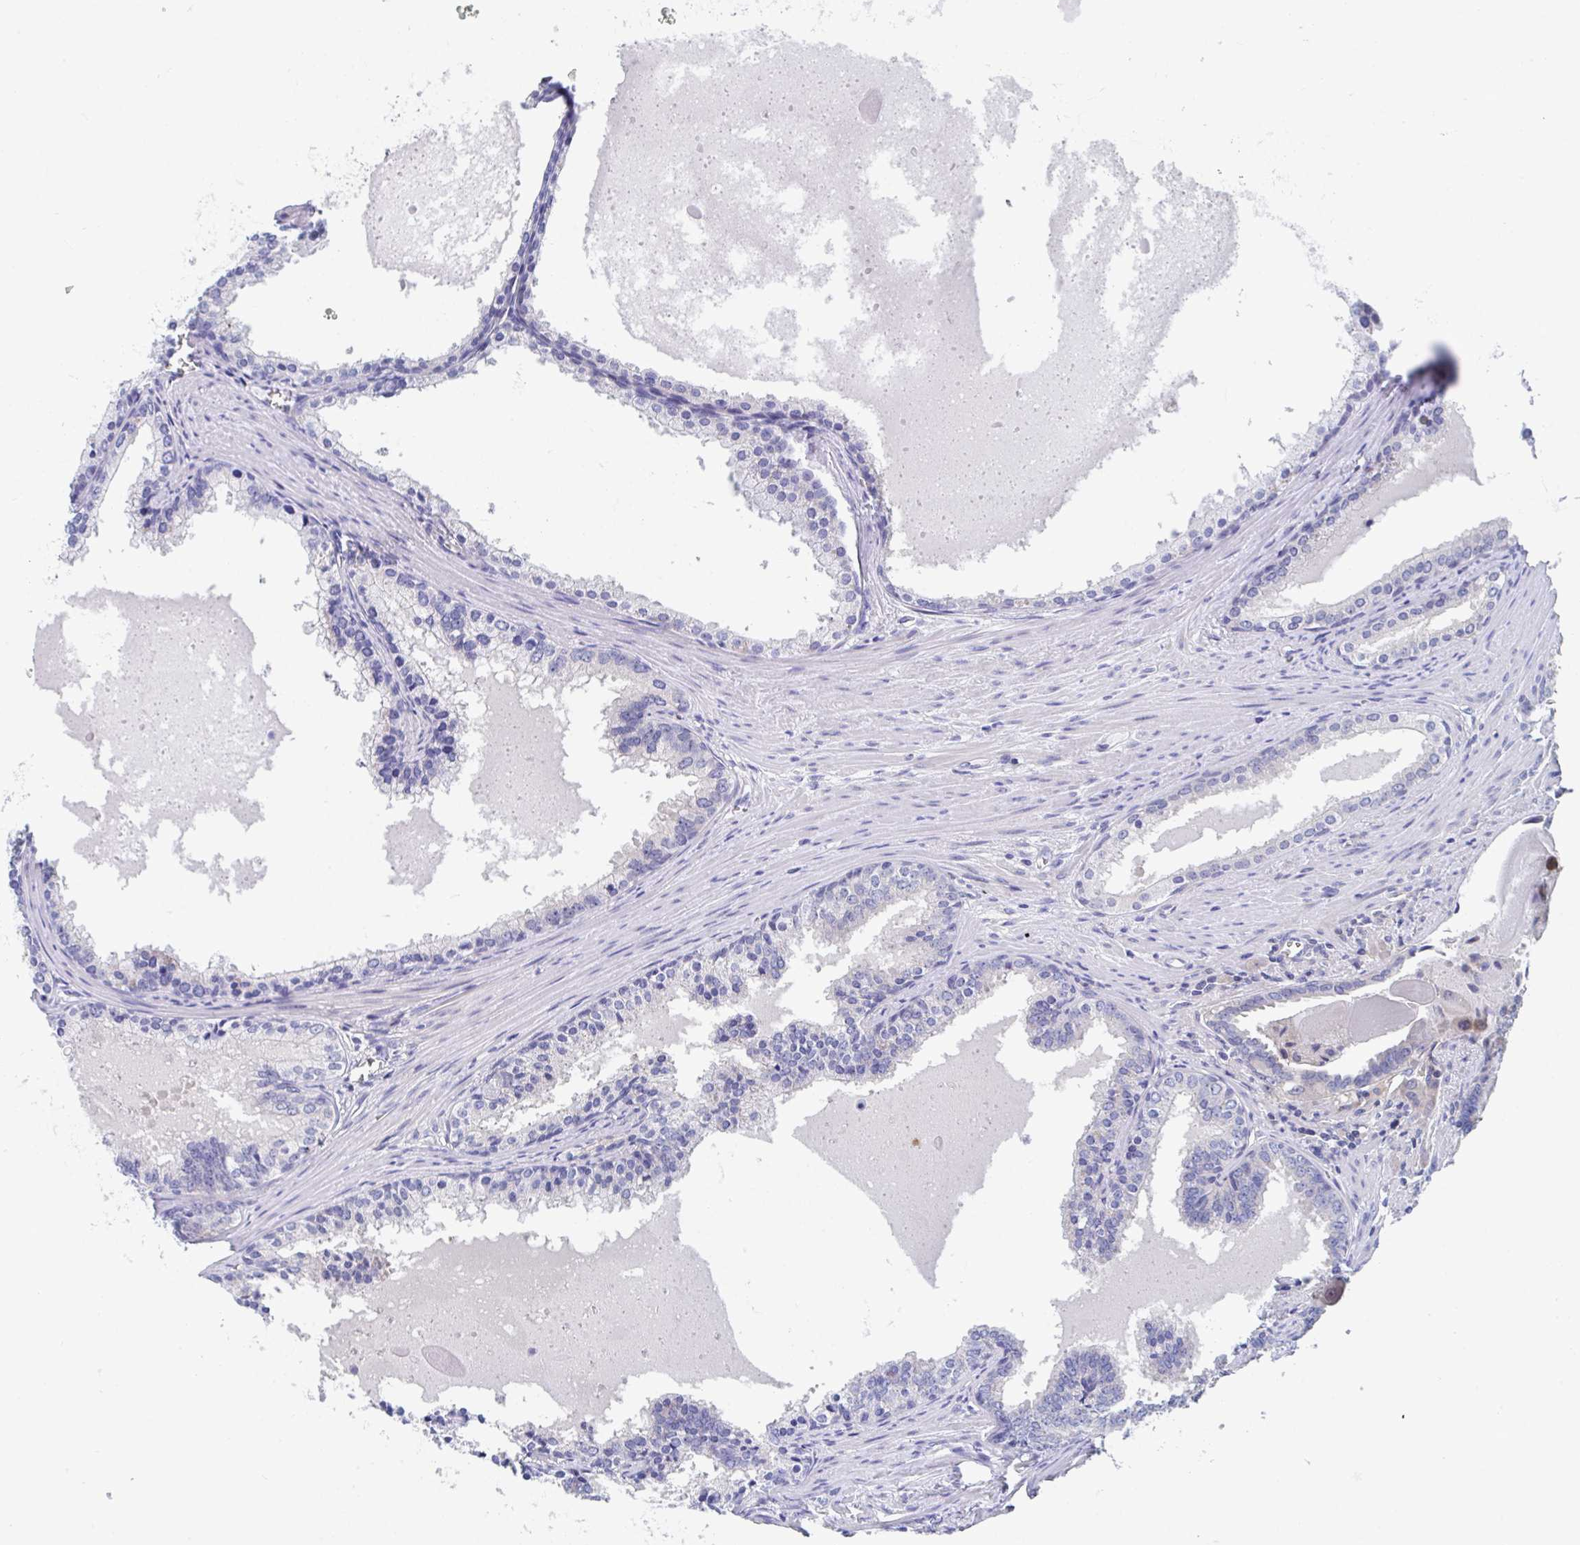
{"staining": {"intensity": "negative", "quantity": "none", "location": "none"}, "tissue": "prostate cancer", "cell_type": "Tumor cells", "image_type": "cancer", "snomed": [{"axis": "morphology", "description": "Adenocarcinoma, High grade"}, {"axis": "topography", "description": "Prostate"}], "caption": "Immunohistochemistry (IHC) of human prostate cancer reveals no positivity in tumor cells.", "gene": "P2RX3", "patient": {"sex": "male", "age": 68}}